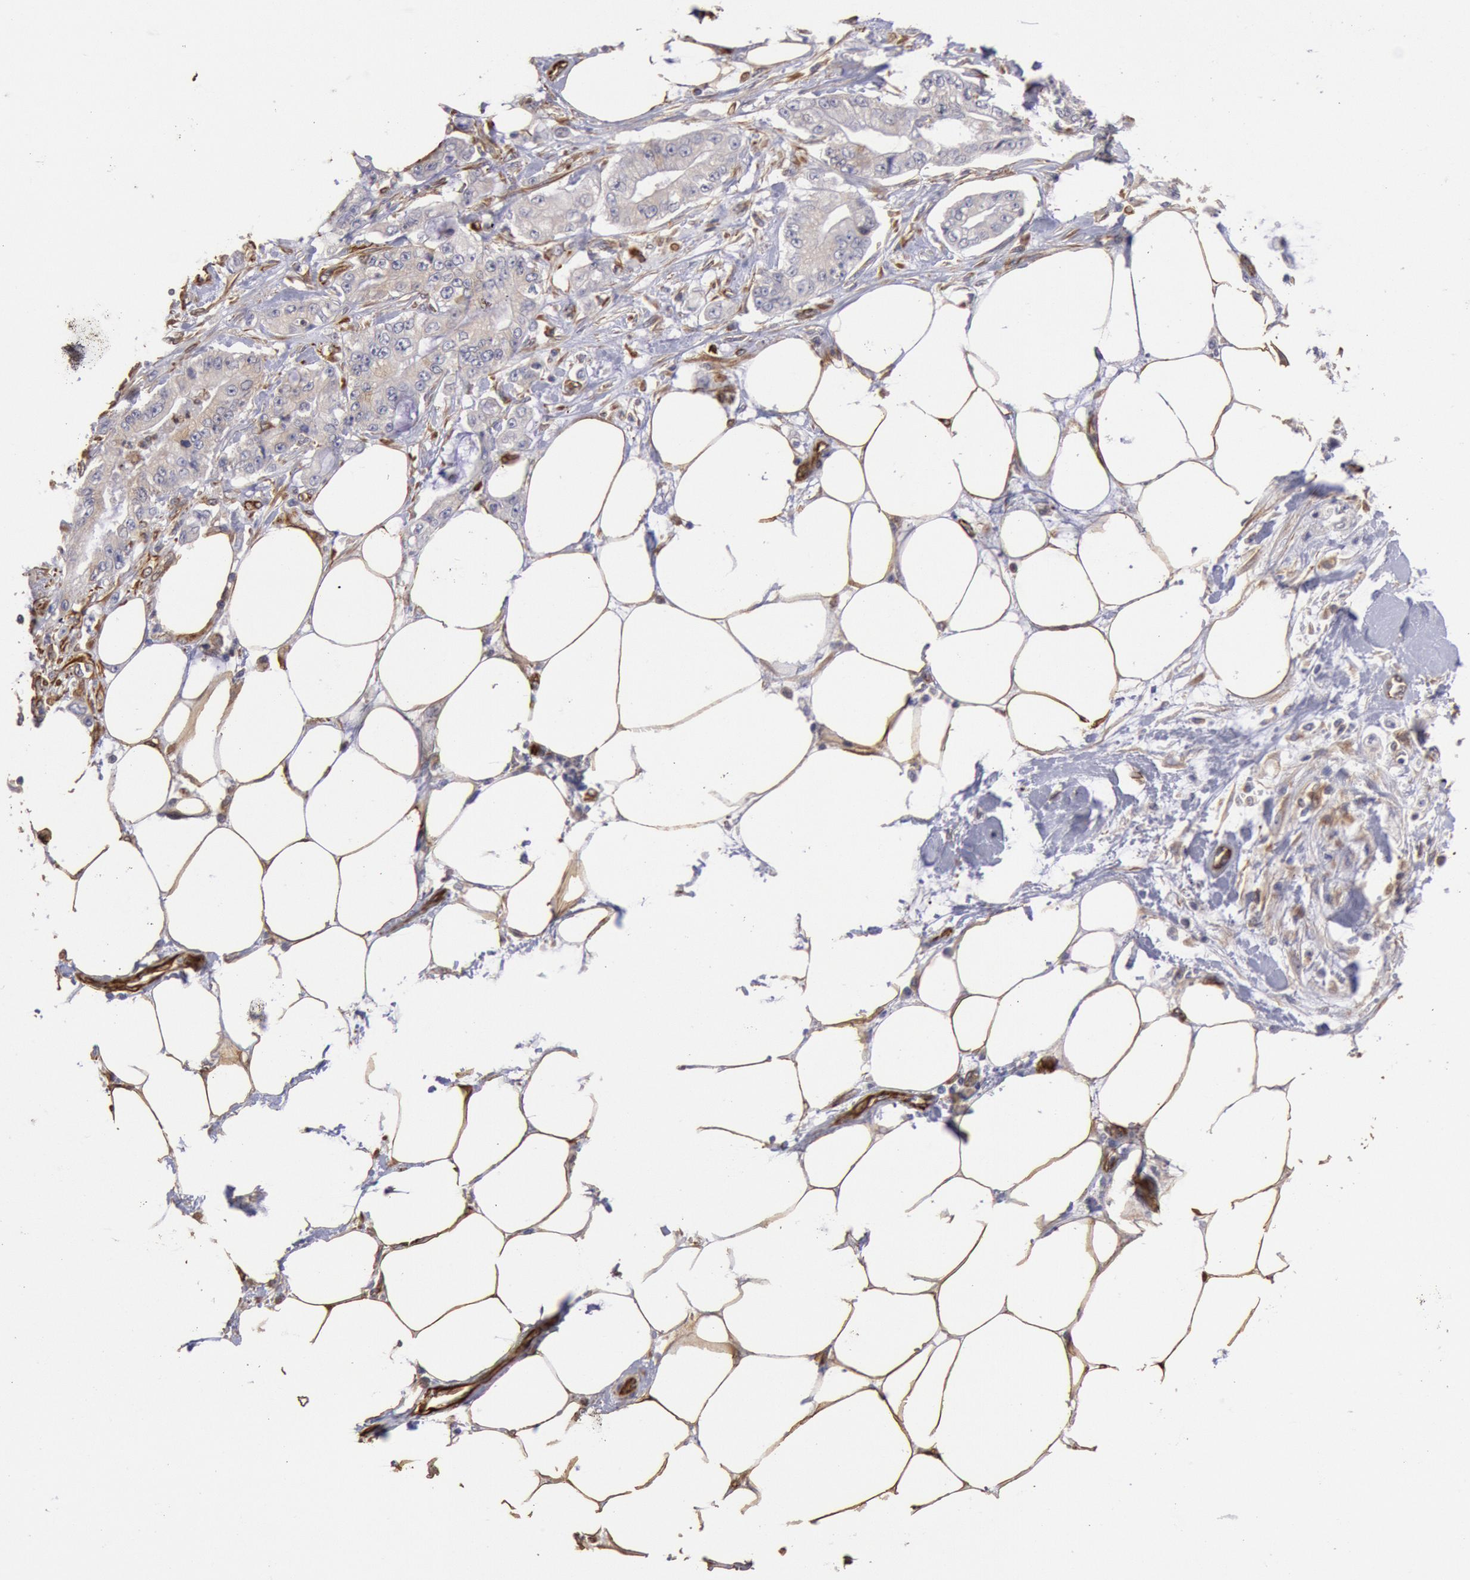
{"staining": {"intensity": "weak", "quantity": ">75%", "location": "cytoplasmic/membranous"}, "tissue": "pancreatic cancer", "cell_type": "Tumor cells", "image_type": "cancer", "snomed": [{"axis": "morphology", "description": "Adenocarcinoma, NOS"}, {"axis": "topography", "description": "Pancreas"}, {"axis": "topography", "description": "Stomach, upper"}], "caption": "Pancreatic cancer stained with a brown dye reveals weak cytoplasmic/membranous positive positivity in approximately >75% of tumor cells.", "gene": "RNF139", "patient": {"sex": "male", "age": 77}}